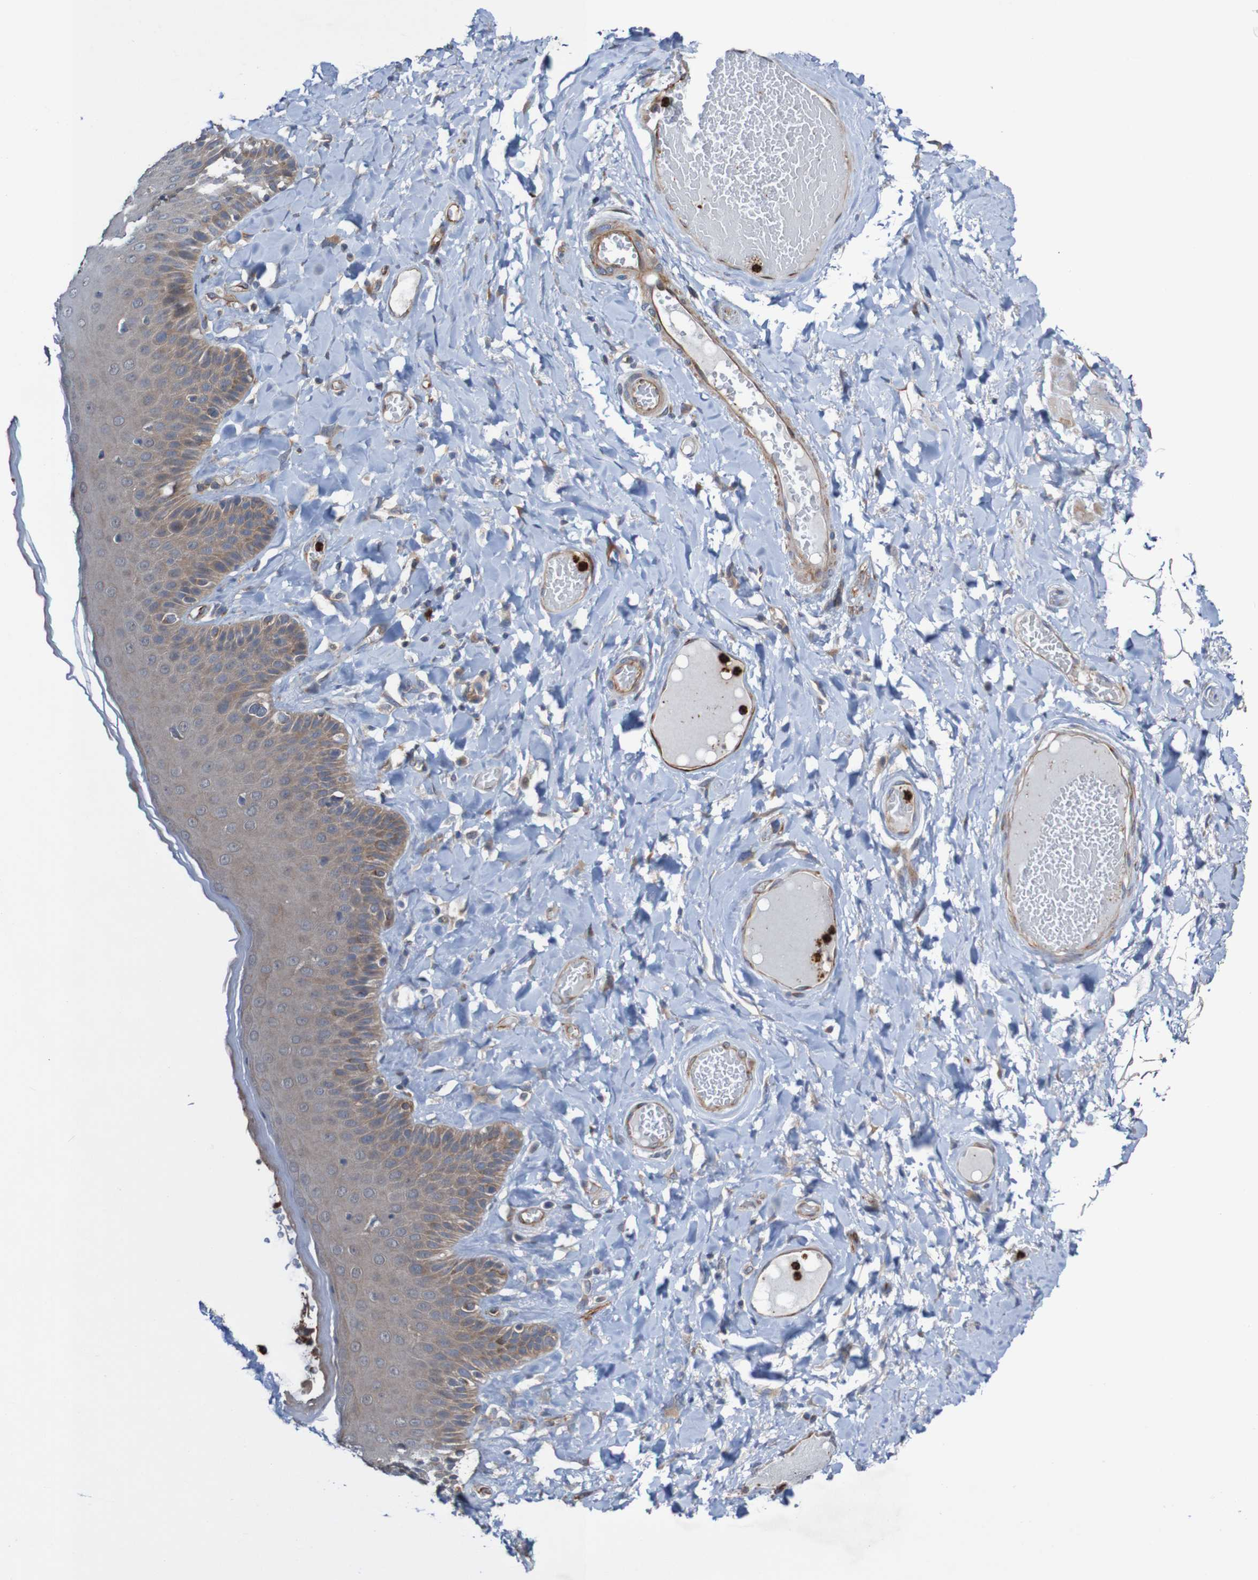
{"staining": {"intensity": "weak", "quantity": ">75%", "location": "cytoplasmic/membranous"}, "tissue": "skin", "cell_type": "Epidermal cells", "image_type": "normal", "snomed": [{"axis": "morphology", "description": "Normal tissue, NOS"}, {"axis": "topography", "description": "Anal"}], "caption": "An image of human skin stained for a protein demonstrates weak cytoplasmic/membranous brown staining in epidermal cells.", "gene": "ST8SIA6", "patient": {"sex": "male", "age": 69}}